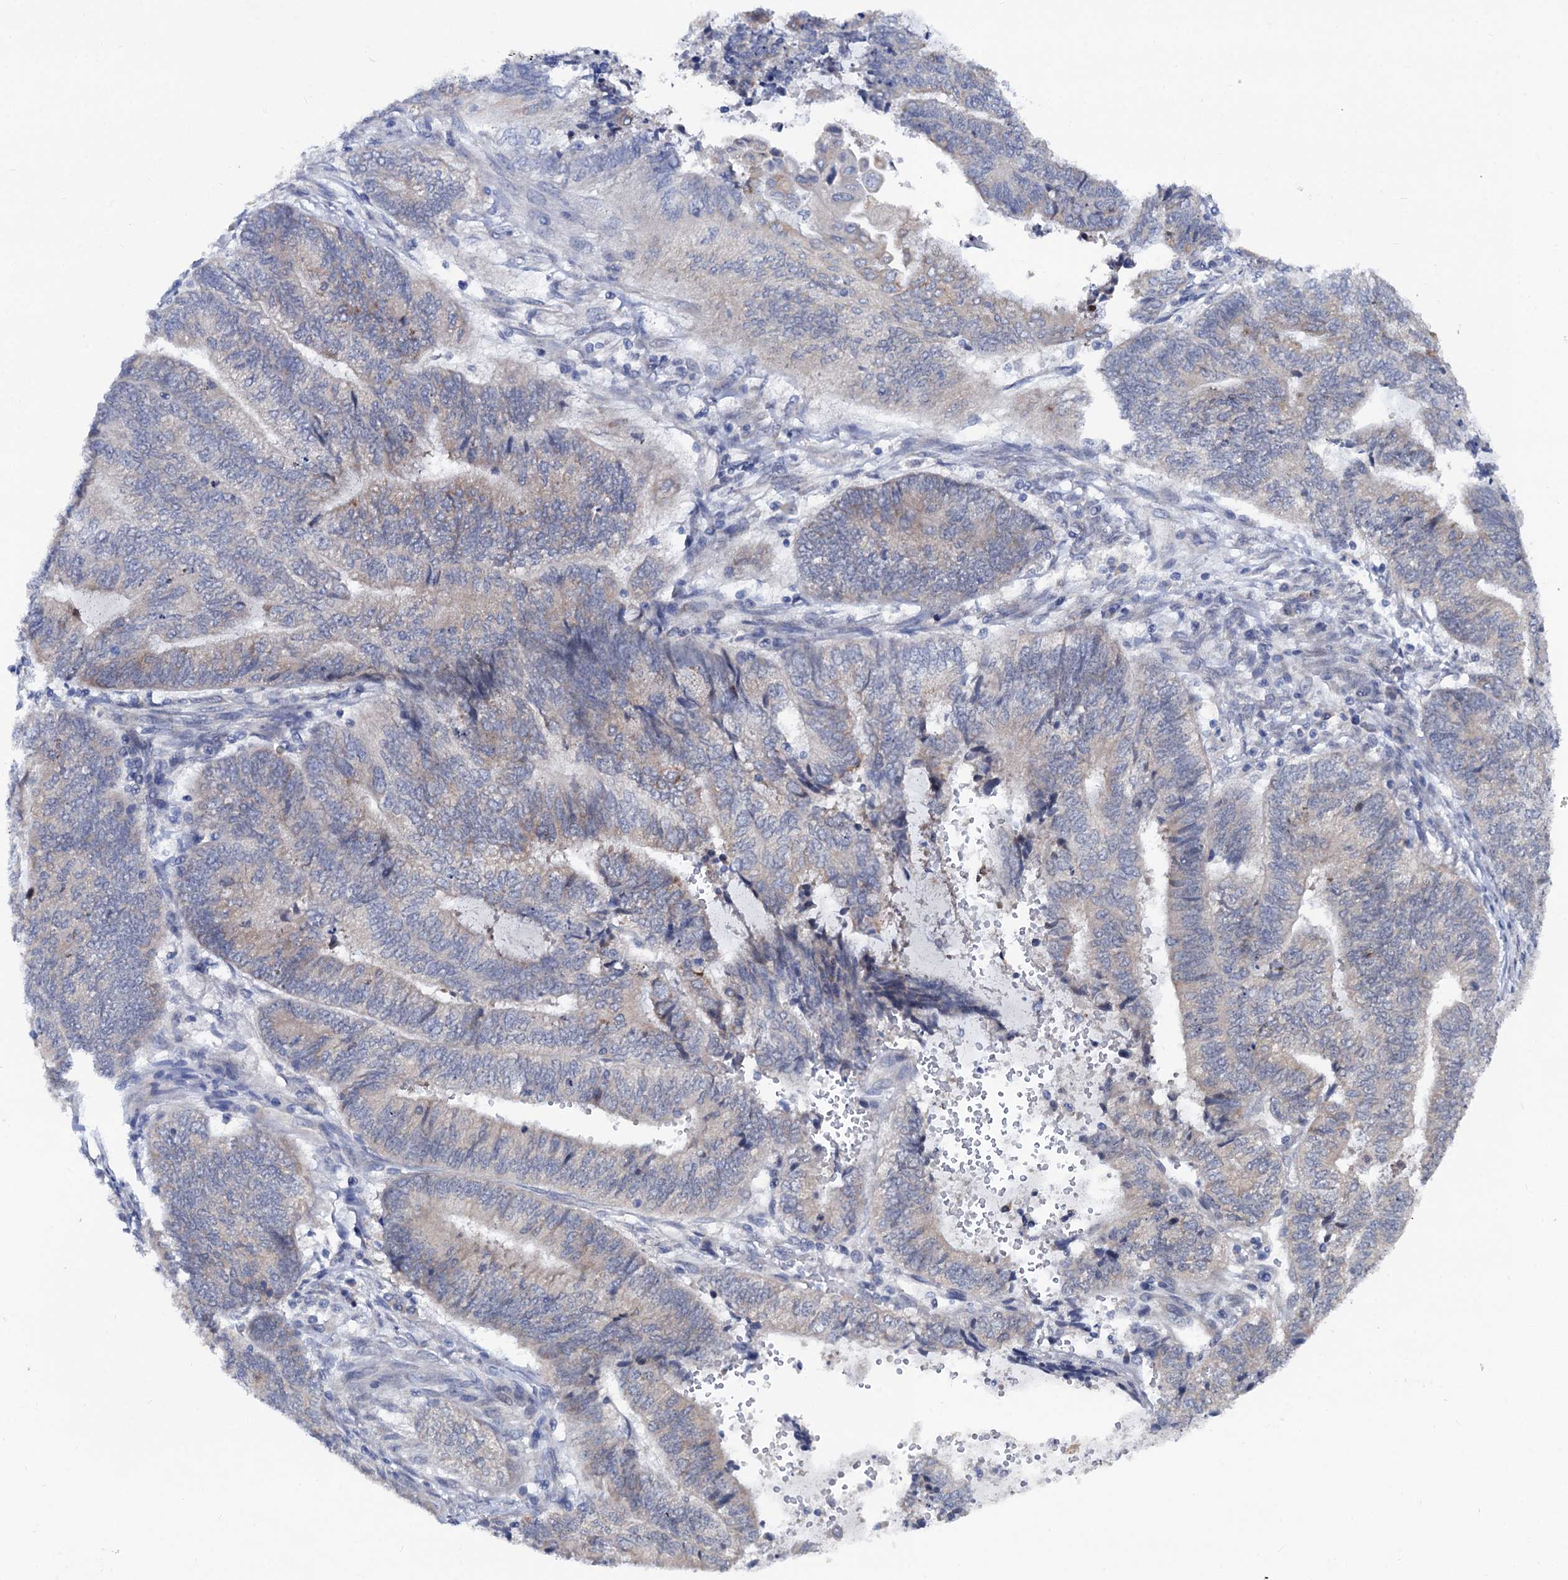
{"staining": {"intensity": "weak", "quantity": "<25%", "location": "cytoplasmic/membranous"}, "tissue": "endometrial cancer", "cell_type": "Tumor cells", "image_type": "cancer", "snomed": [{"axis": "morphology", "description": "Adenocarcinoma, NOS"}, {"axis": "topography", "description": "Uterus"}, {"axis": "topography", "description": "Endometrium"}], "caption": "Immunohistochemical staining of endometrial cancer (adenocarcinoma) demonstrates no significant expression in tumor cells. (DAB immunohistochemistry with hematoxylin counter stain).", "gene": "CAPRIN2", "patient": {"sex": "female", "age": 70}}